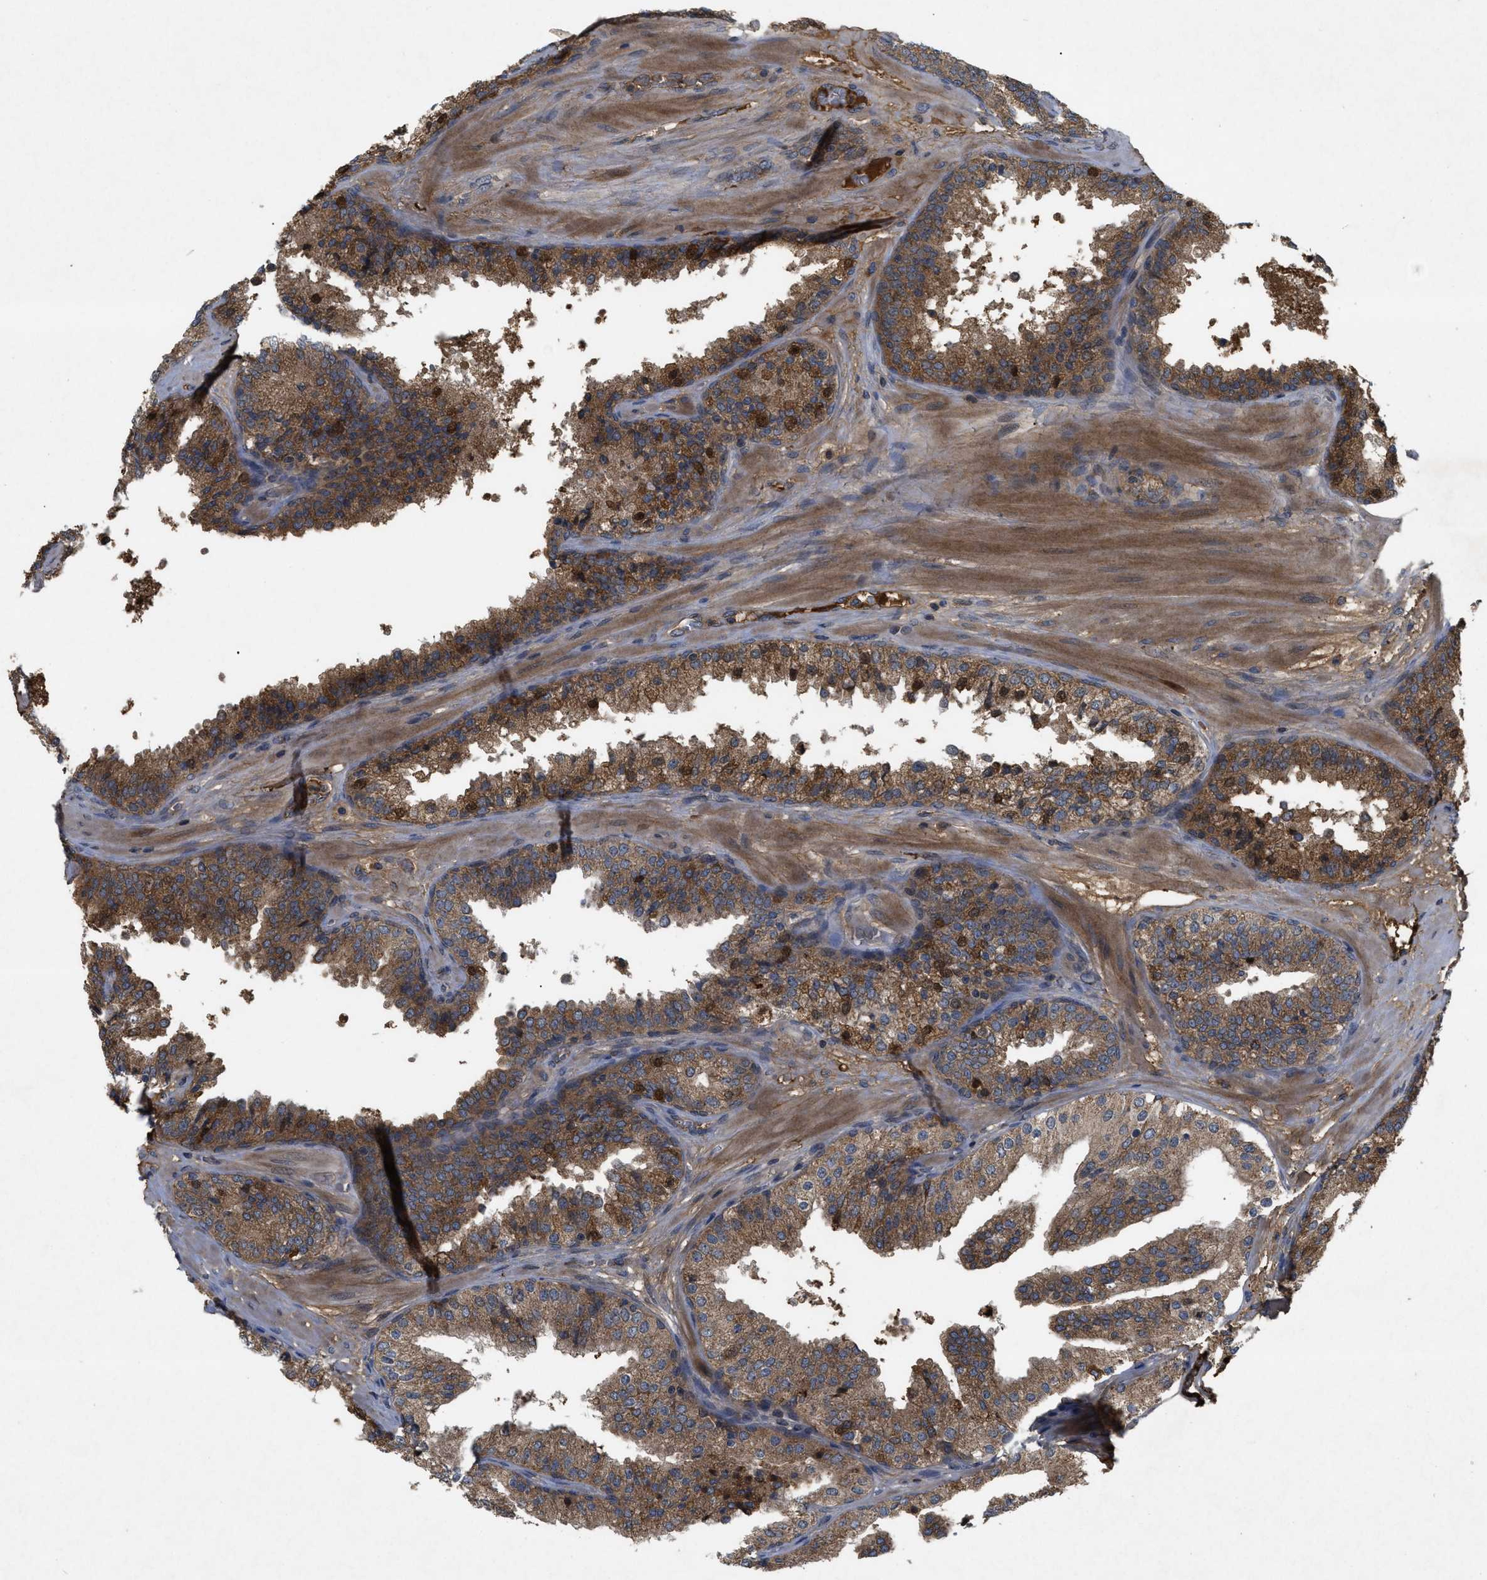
{"staining": {"intensity": "moderate", "quantity": ">75%", "location": "cytoplasmic/membranous"}, "tissue": "prostate cancer", "cell_type": "Tumor cells", "image_type": "cancer", "snomed": [{"axis": "morphology", "description": "Adenocarcinoma, High grade"}, {"axis": "topography", "description": "Prostate"}], "caption": "Adenocarcinoma (high-grade) (prostate) stained with a protein marker exhibits moderate staining in tumor cells.", "gene": "RAB2A", "patient": {"sex": "male", "age": 65}}